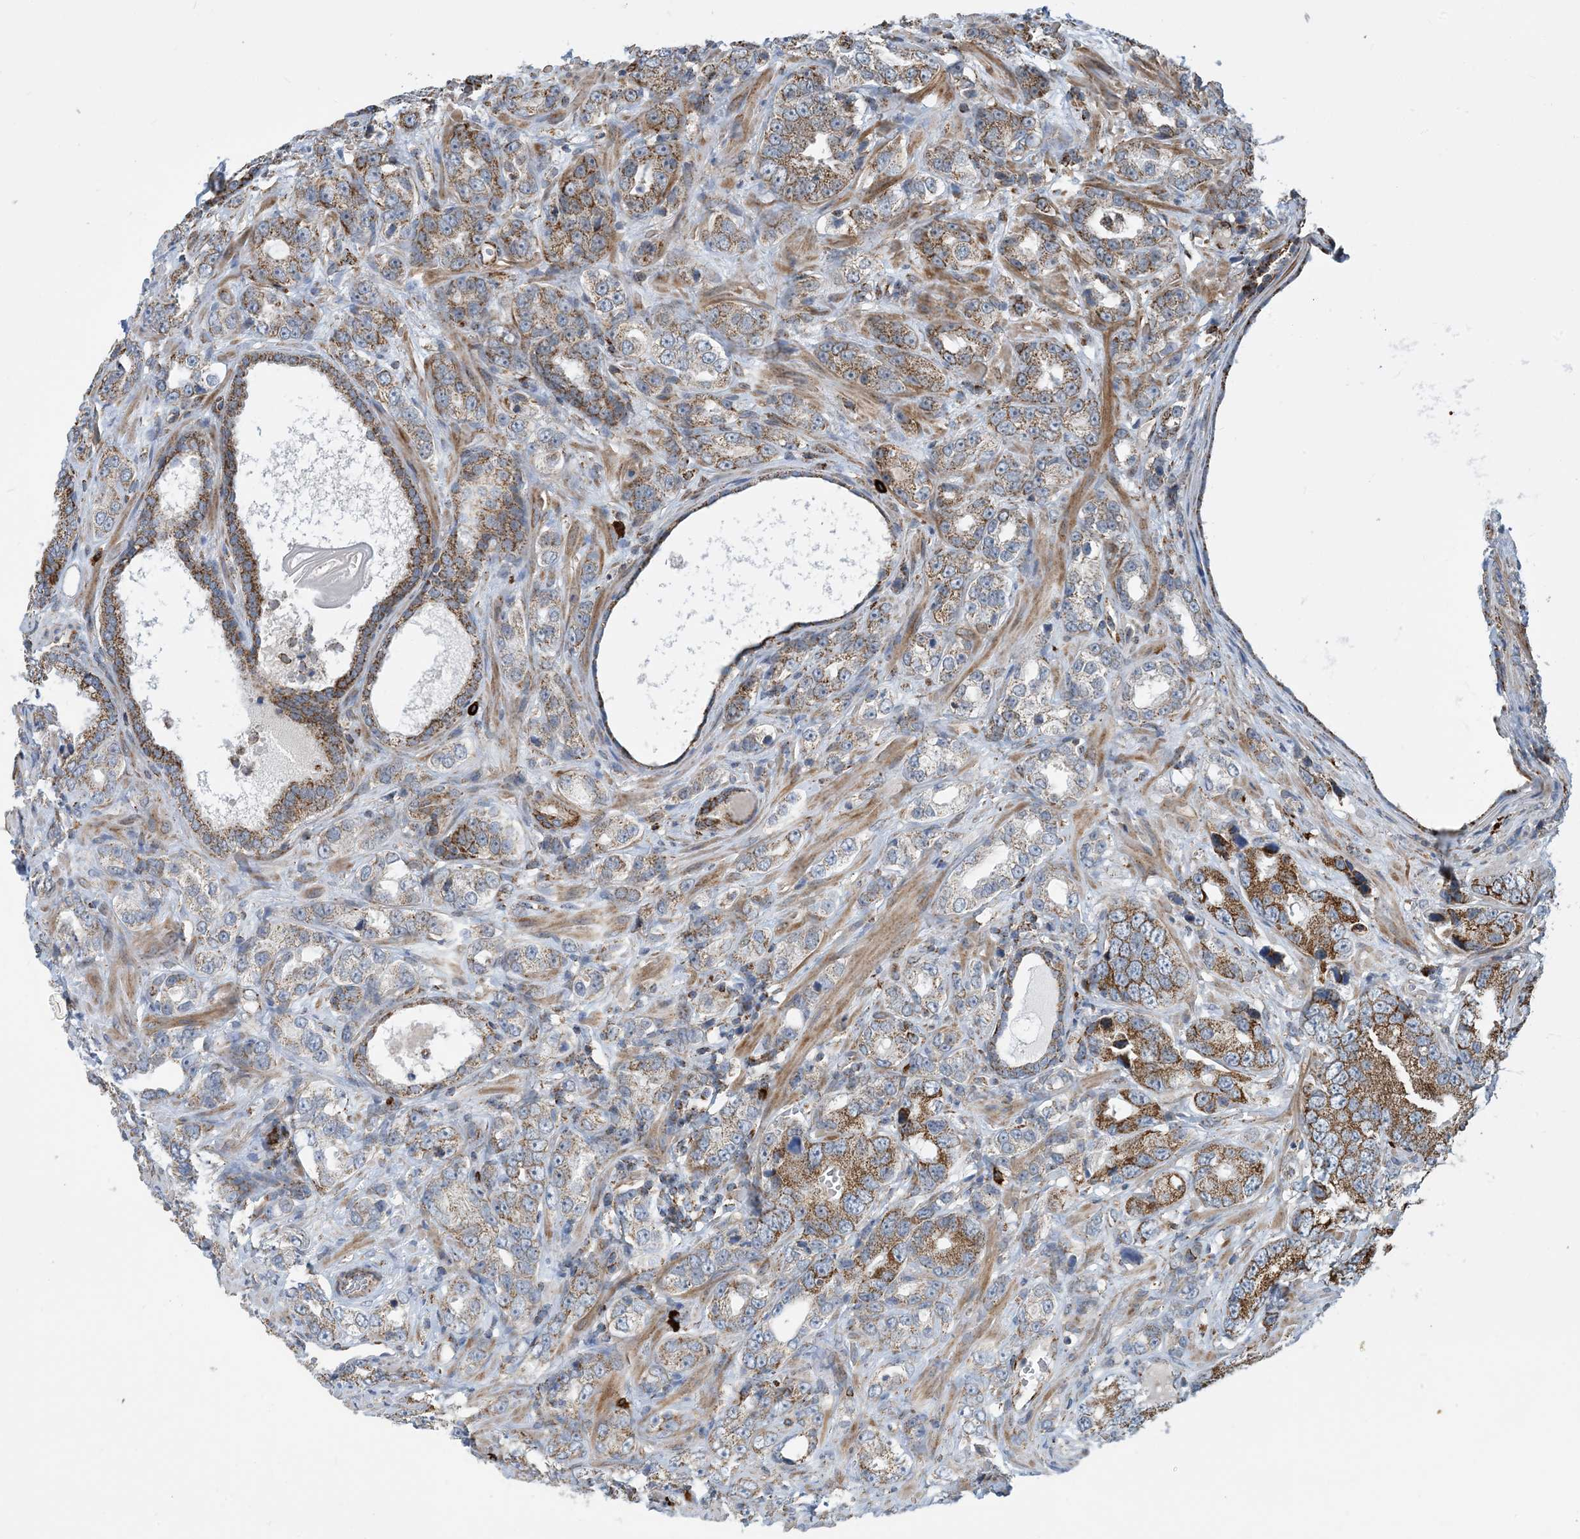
{"staining": {"intensity": "moderate", "quantity": ">75%", "location": "cytoplasmic/membranous"}, "tissue": "prostate cancer", "cell_type": "Tumor cells", "image_type": "cancer", "snomed": [{"axis": "morphology", "description": "Adenocarcinoma, High grade"}, {"axis": "topography", "description": "Prostate"}], "caption": "Immunohistochemistry (IHC) micrograph of prostate adenocarcinoma (high-grade) stained for a protein (brown), which demonstrates medium levels of moderate cytoplasmic/membranous staining in approximately >75% of tumor cells.", "gene": "PCDHGA1", "patient": {"sex": "male", "age": 62}}